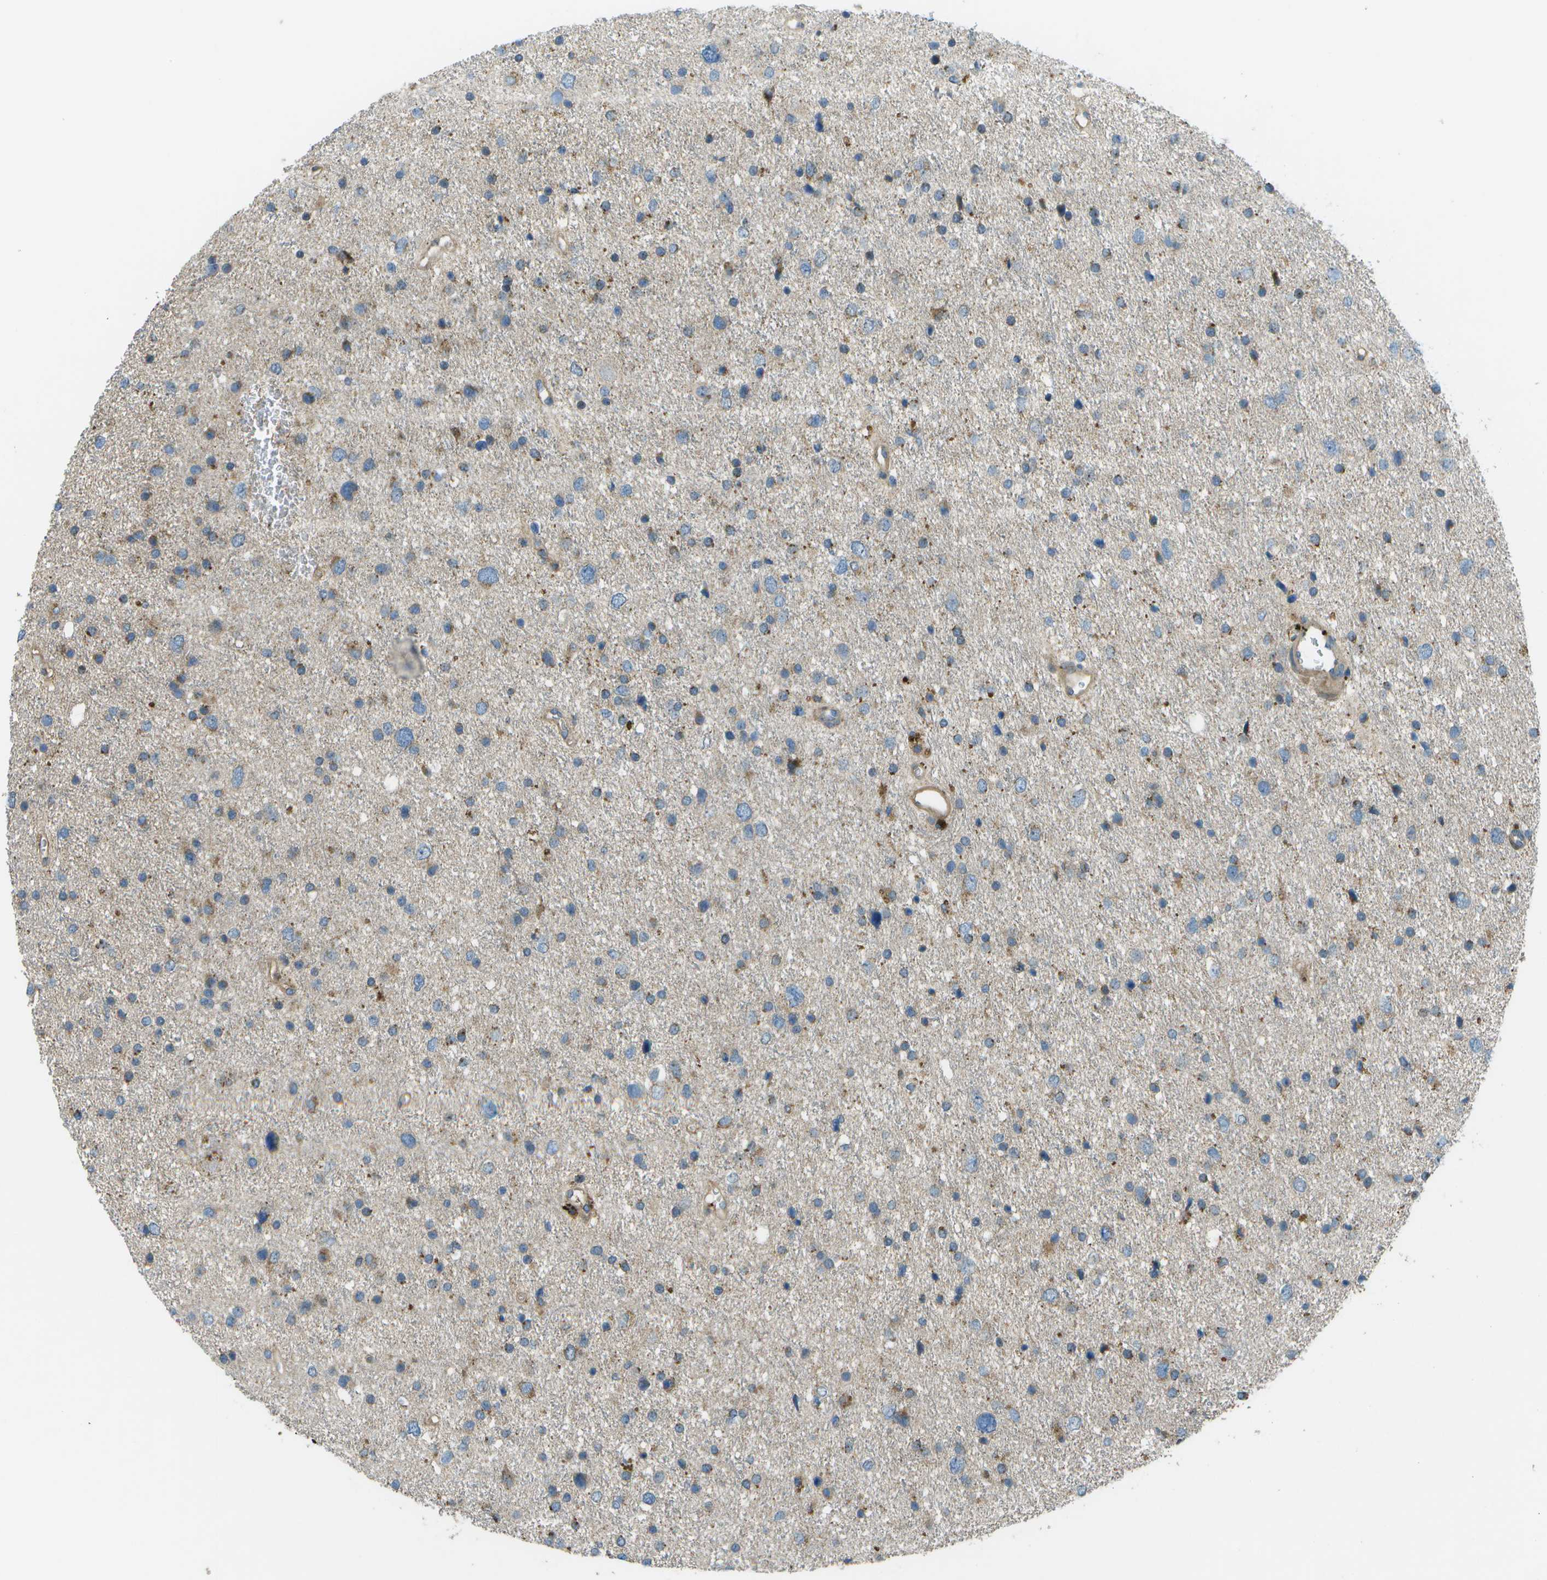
{"staining": {"intensity": "moderate", "quantity": "<25%", "location": "cytoplasmic/membranous"}, "tissue": "glioma", "cell_type": "Tumor cells", "image_type": "cancer", "snomed": [{"axis": "morphology", "description": "Glioma, malignant, Low grade"}, {"axis": "topography", "description": "Brain"}], "caption": "Brown immunohistochemical staining in human glioma displays moderate cytoplasmic/membranous expression in about <25% of tumor cells. (DAB (3,3'-diaminobenzidine) IHC, brown staining for protein, blue staining for nuclei).", "gene": "PXYLP1", "patient": {"sex": "female", "age": 37}}